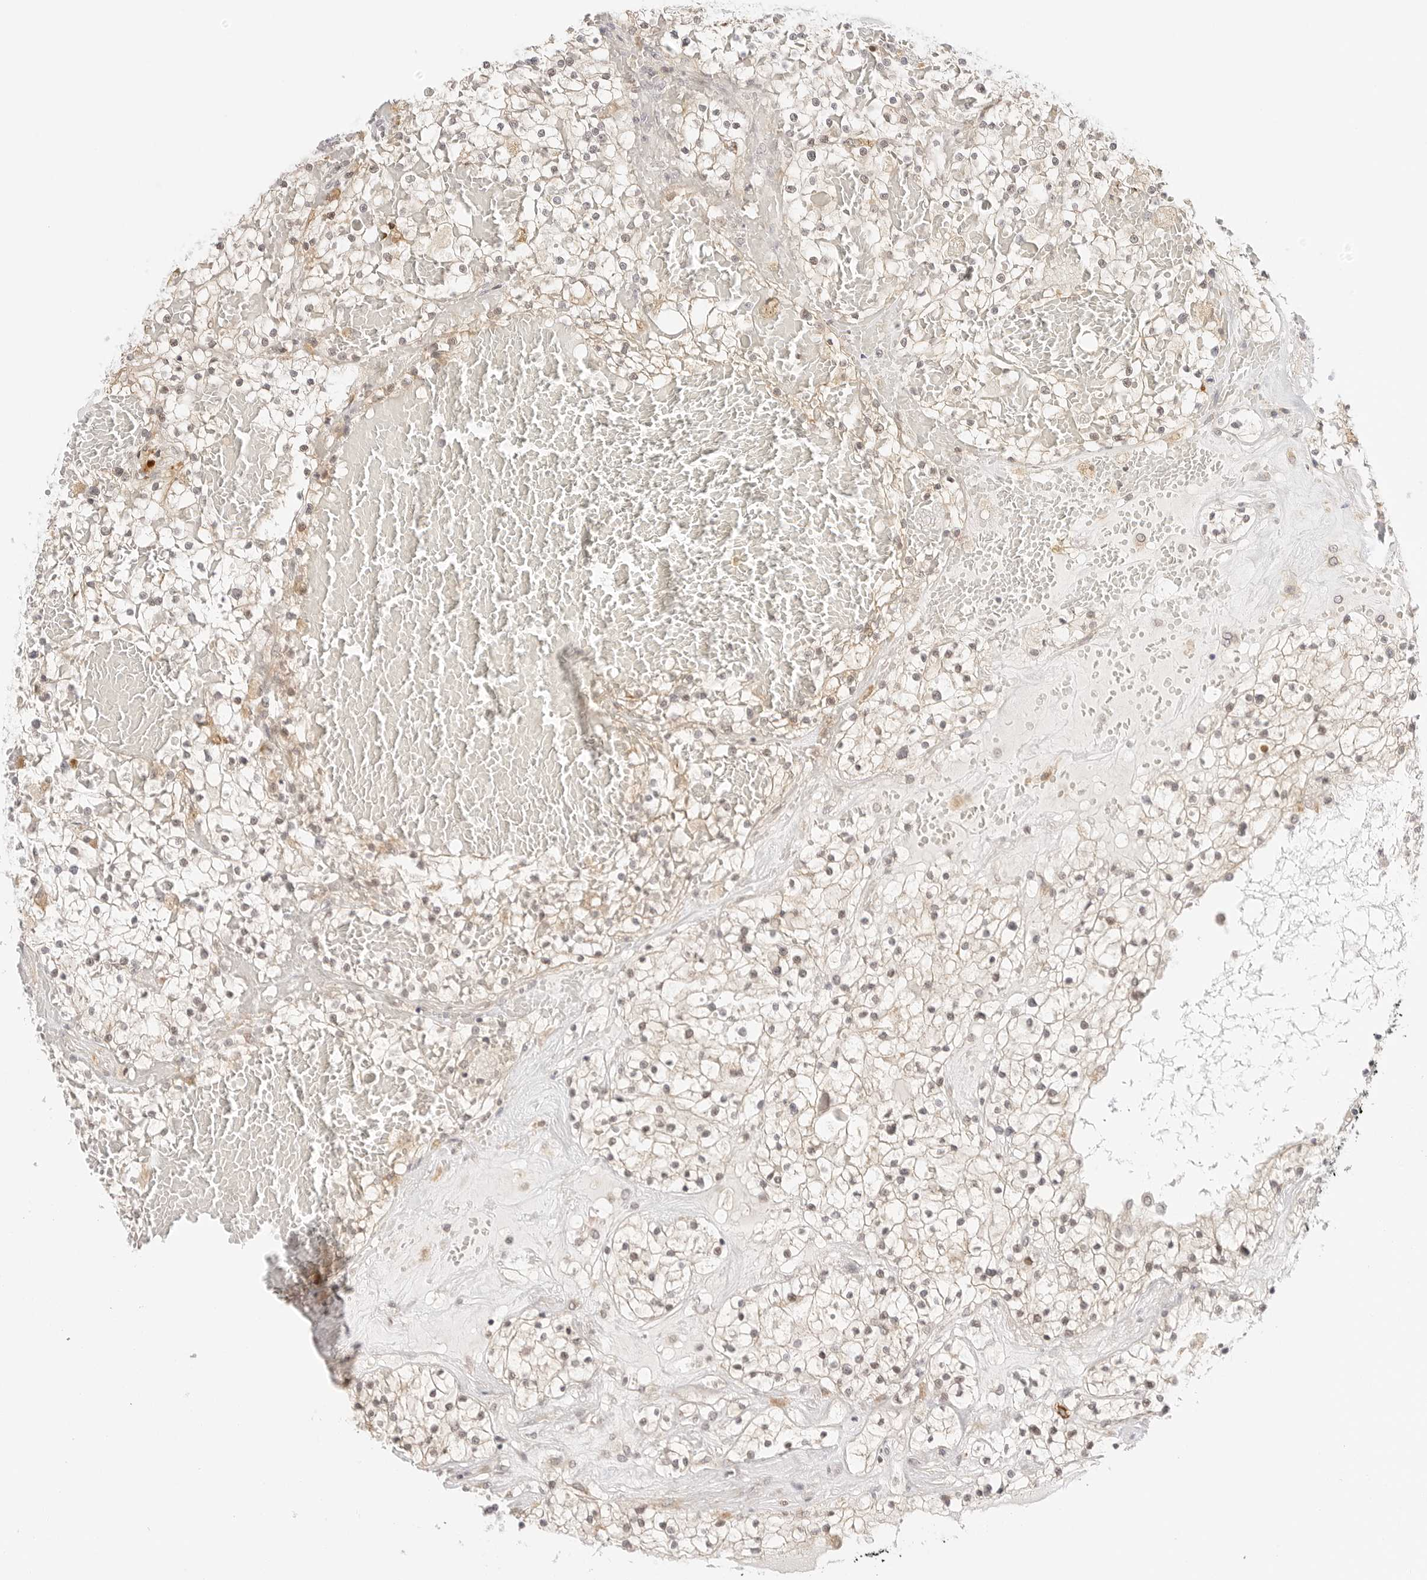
{"staining": {"intensity": "weak", "quantity": "25%-75%", "location": "cytoplasmic/membranous,nuclear"}, "tissue": "renal cancer", "cell_type": "Tumor cells", "image_type": "cancer", "snomed": [{"axis": "morphology", "description": "Normal tissue, NOS"}, {"axis": "morphology", "description": "Adenocarcinoma, NOS"}, {"axis": "topography", "description": "Kidney"}], "caption": "Renal cancer stained with IHC exhibits weak cytoplasmic/membranous and nuclear staining in about 25%-75% of tumor cells.", "gene": "TEKT2", "patient": {"sex": "male", "age": 68}}